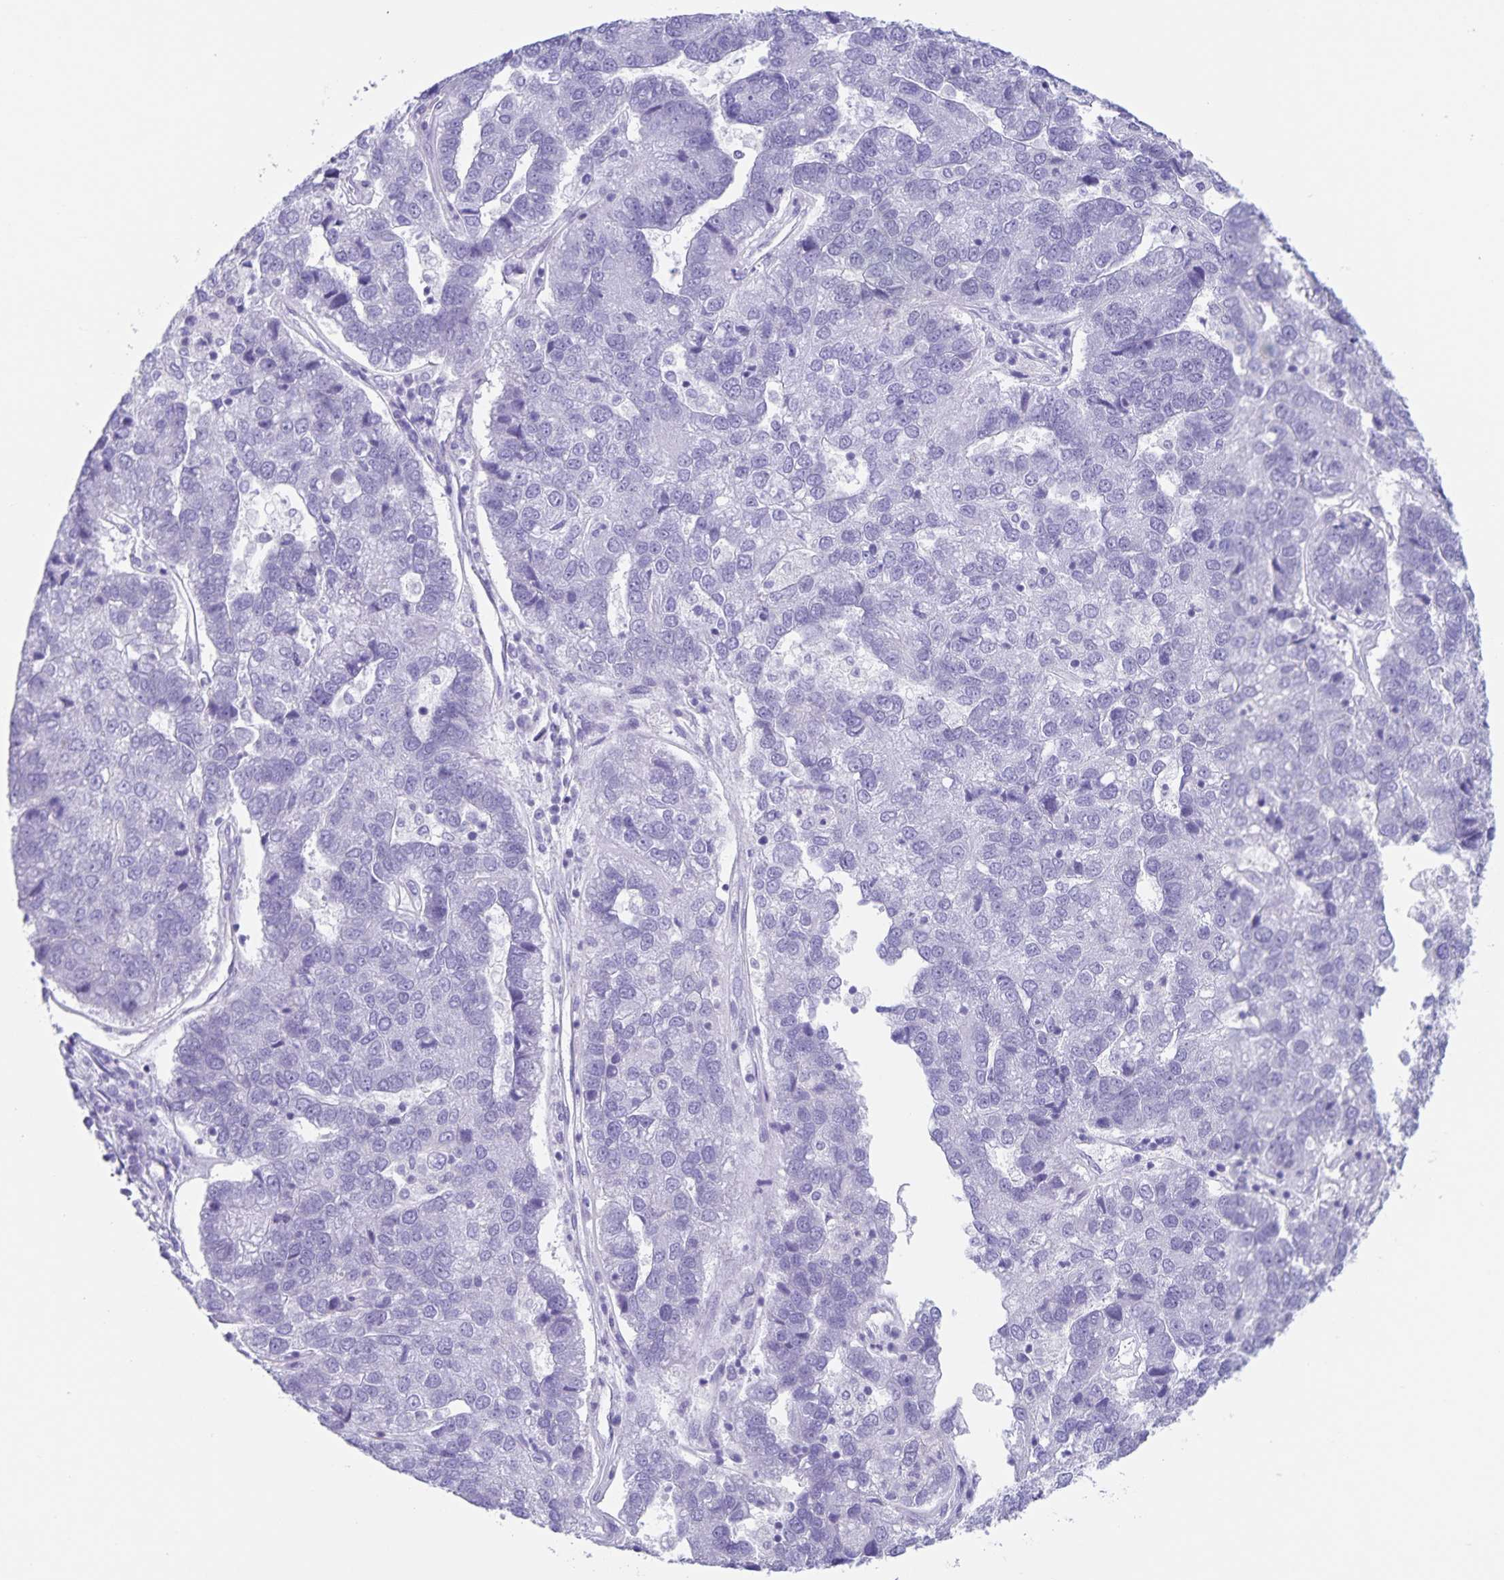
{"staining": {"intensity": "negative", "quantity": "none", "location": "none"}, "tissue": "pancreatic cancer", "cell_type": "Tumor cells", "image_type": "cancer", "snomed": [{"axis": "morphology", "description": "Adenocarcinoma, NOS"}, {"axis": "topography", "description": "Pancreas"}], "caption": "High power microscopy image of an immunohistochemistry photomicrograph of adenocarcinoma (pancreatic), revealing no significant positivity in tumor cells.", "gene": "C11orf42", "patient": {"sex": "female", "age": 61}}